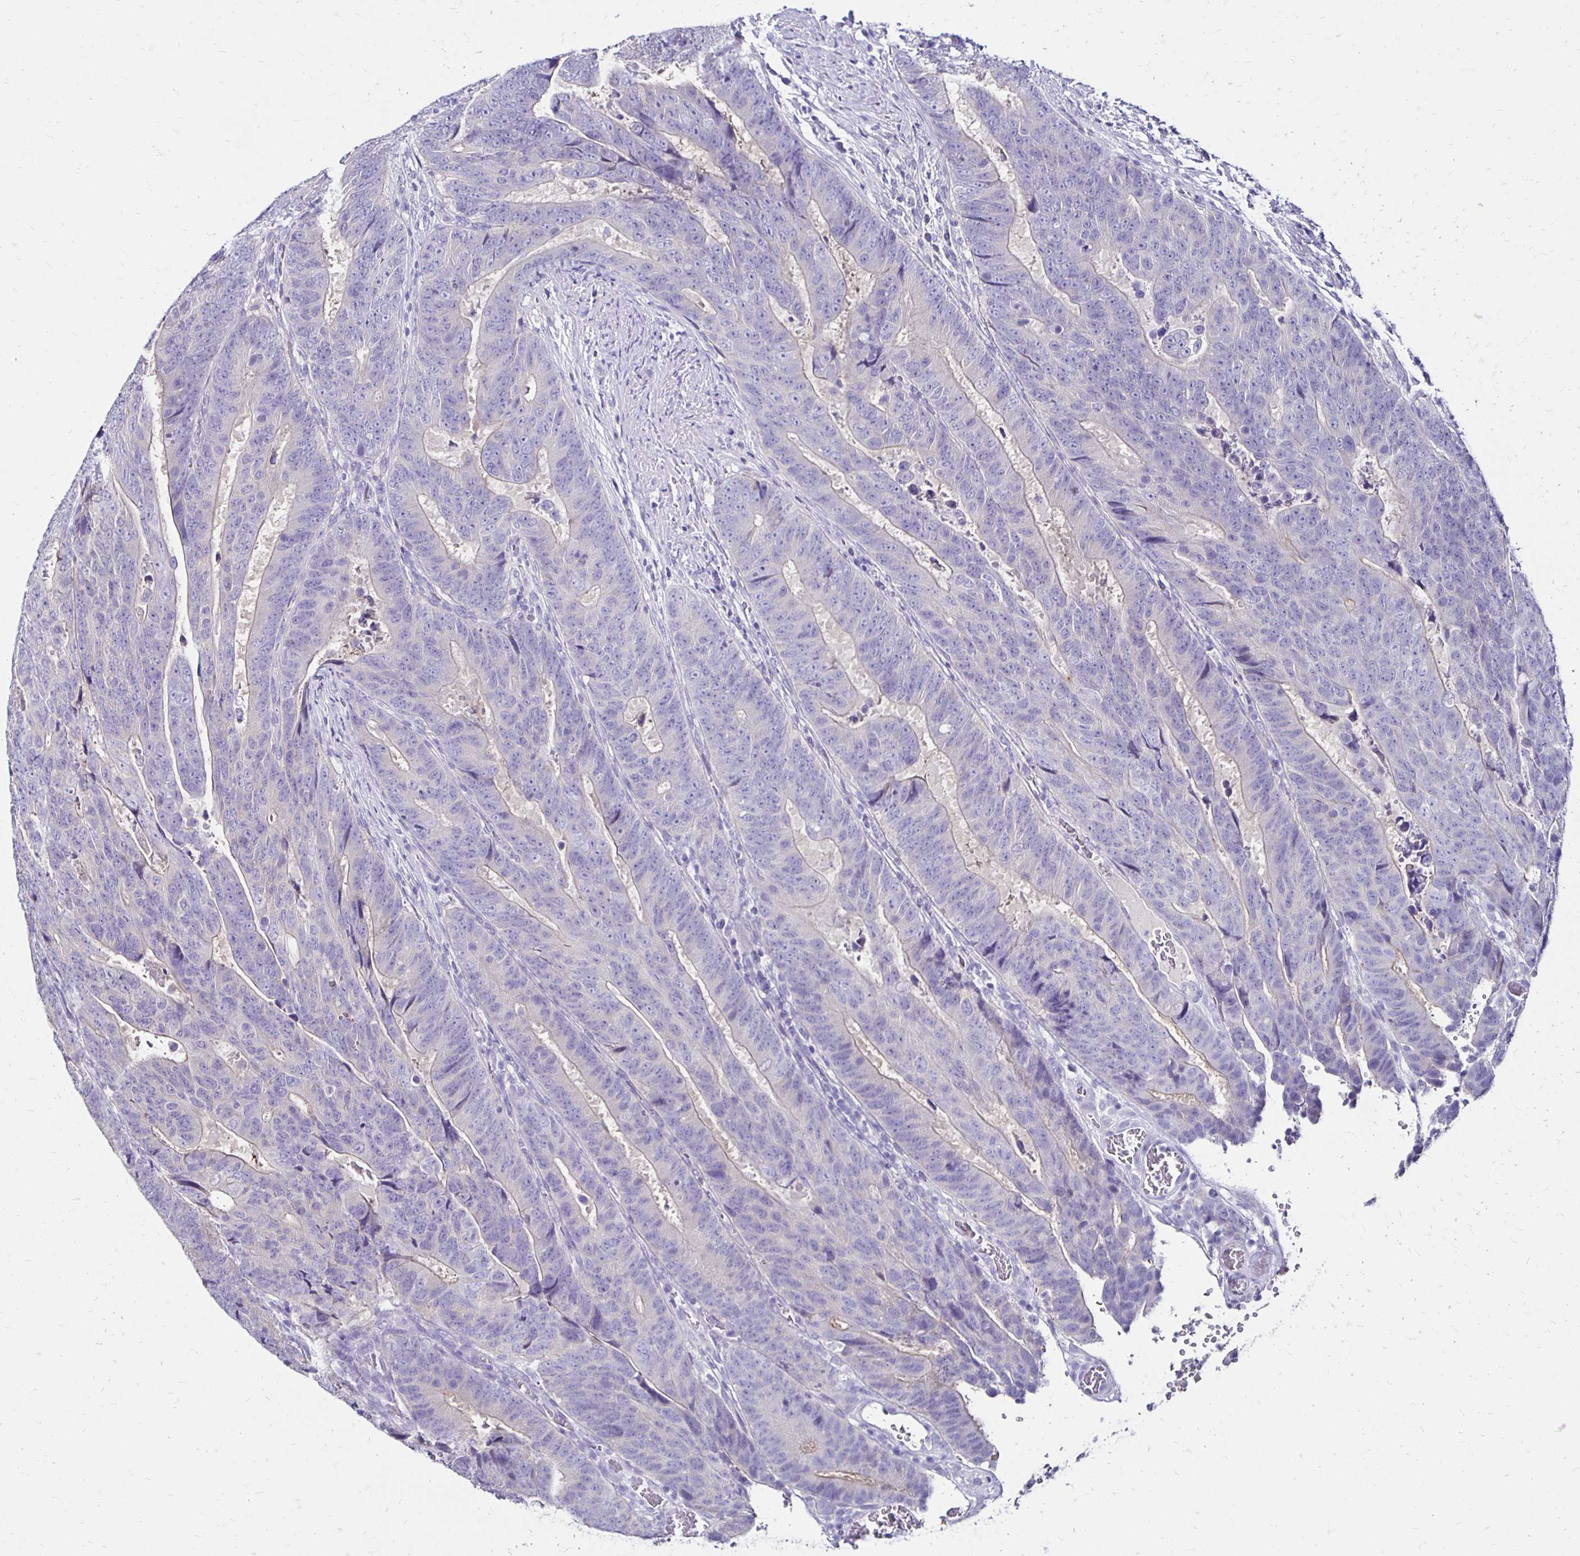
{"staining": {"intensity": "negative", "quantity": "none", "location": "none"}, "tissue": "colorectal cancer", "cell_type": "Tumor cells", "image_type": "cancer", "snomed": [{"axis": "morphology", "description": "Adenocarcinoma, NOS"}, {"axis": "topography", "description": "Colon"}], "caption": "Colorectal cancer was stained to show a protein in brown. There is no significant positivity in tumor cells.", "gene": "KCNT1", "patient": {"sex": "female", "age": 48}}